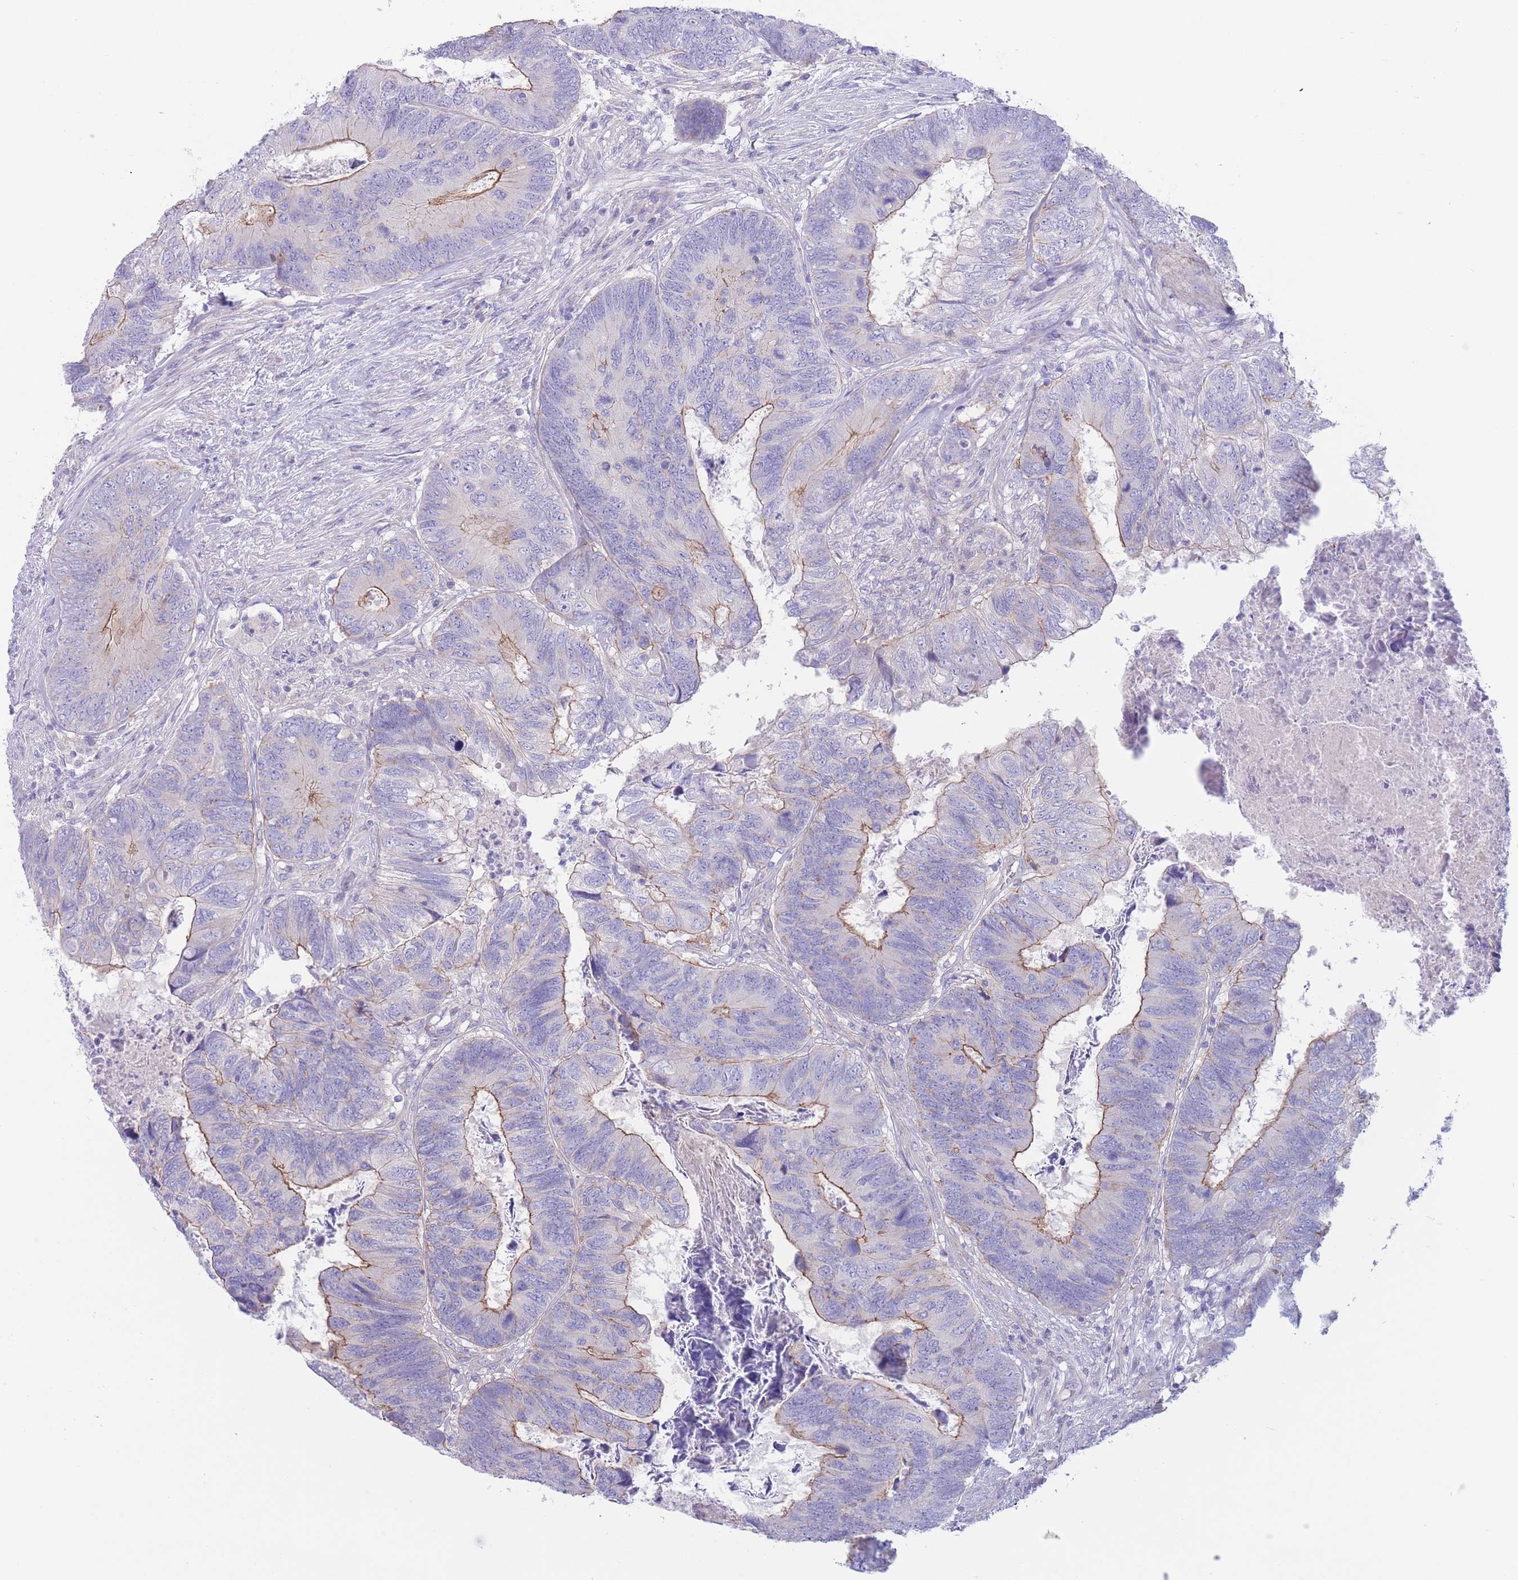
{"staining": {"intensity": "moderate", "quantity": "<25%", "location": "cytoplasmic/membranous"}, "tissue": "colorectal cancer", "cell_type": "Tumor cells", "image_type": "cancer", "snomed": [{"axis": "morphology", "description": "Adenocarcinoma, NOS"}, {"axis": "topography", "description": "Colon"}], "caption": "Protein expression analysis of human colorectal cancer (adenocarcinoma) reveals moderate cytoplasmic/membranous expression in about <25% of tumor cells.", "gene": "ALS2CL", "patient": {"sex": "female", "age": 67}}